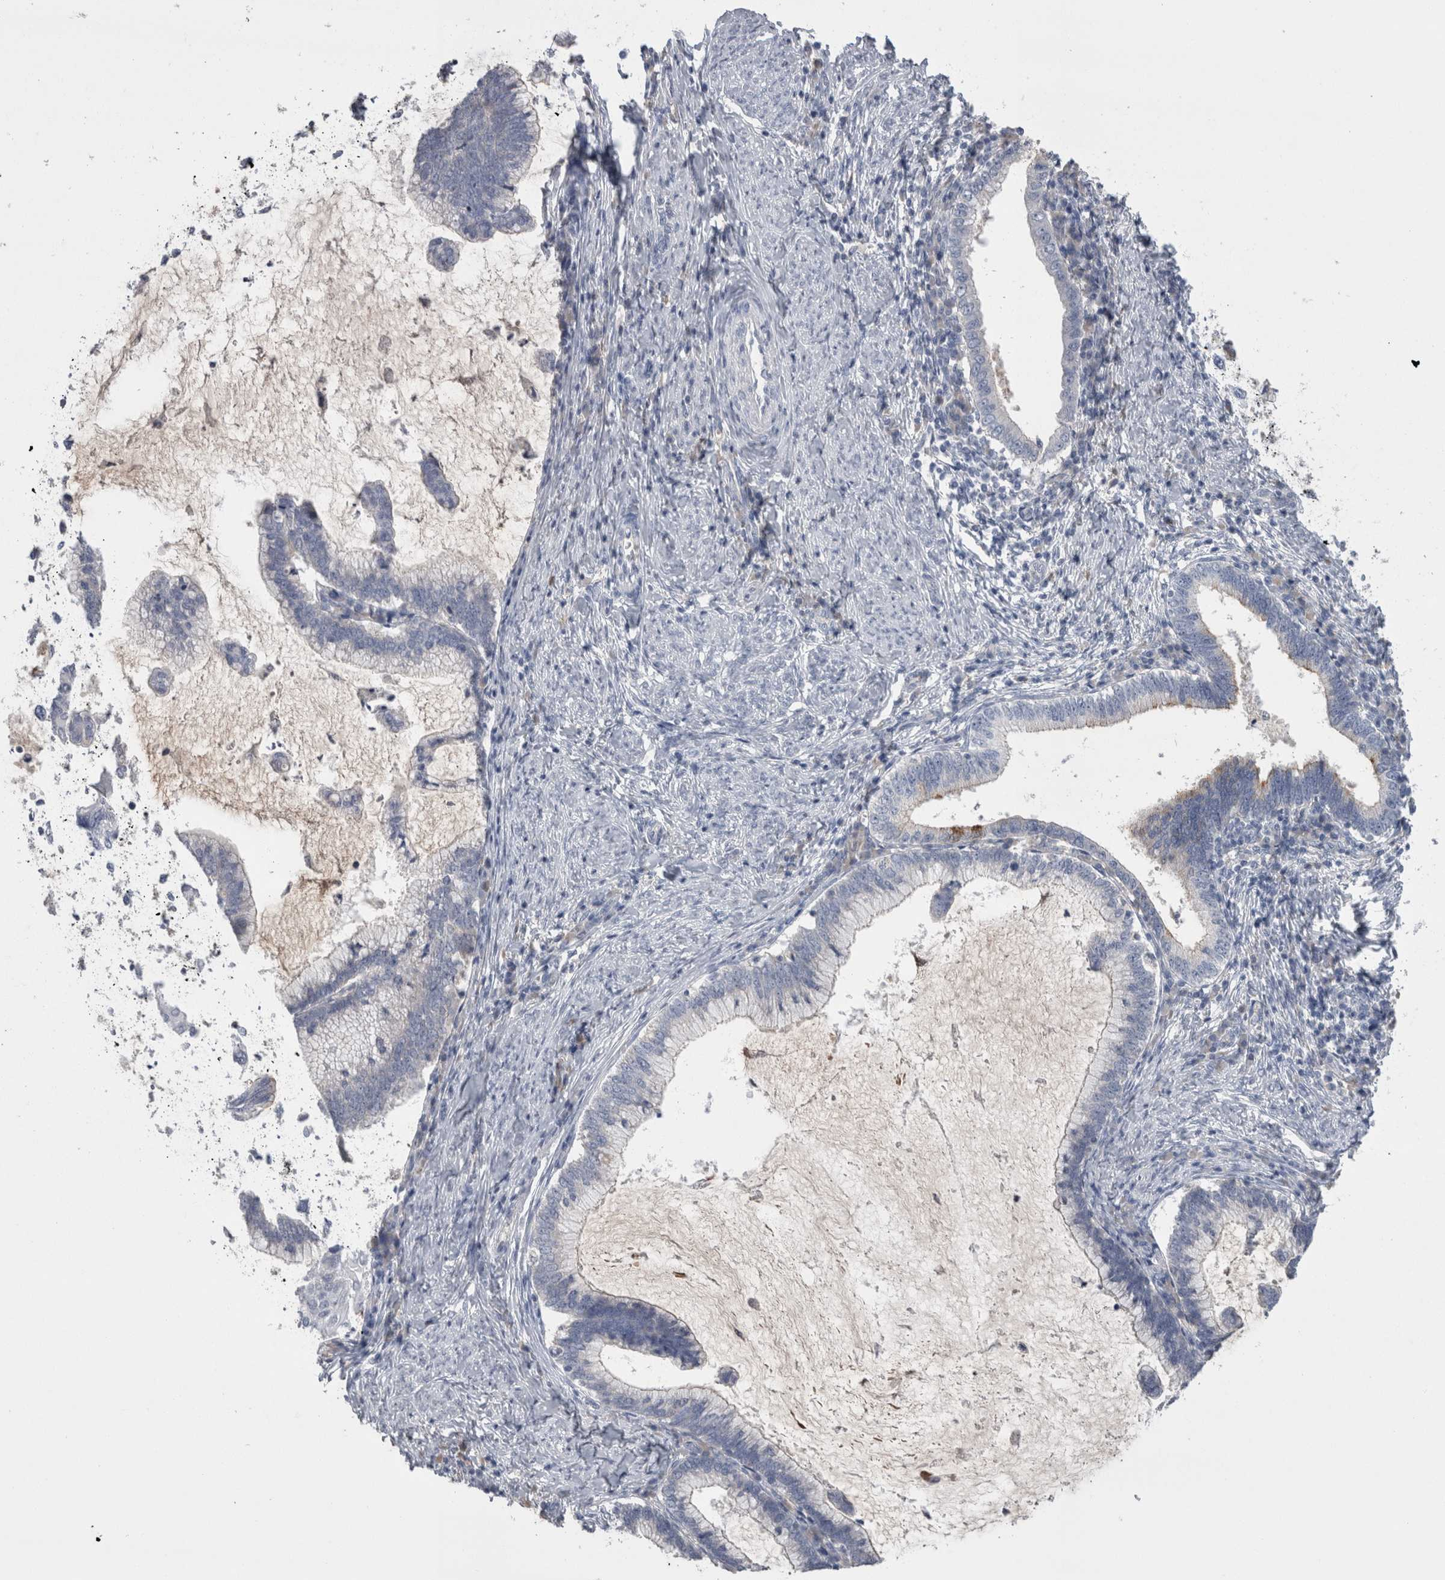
{"staining": {"intensity": "moderate", "quantity": "<25%", "location": "cytoplasmic/membranous"}, "tissue": "cervical cancer", "cell_type": "Tumor cells", "image_type": "cancer", "snomed": [{"axis": "morphology", "description": "Adenocarcinoma, NOS"}, {"axis": "topography", "description": "Cervix"}], "caption": "Moderate cytoplasmic/membranous protein expression is identified in approximately <25% of tumor cells in cervical cancer.", "gene": "REG1A", "patient": {"sex": "female", "age": 36}}